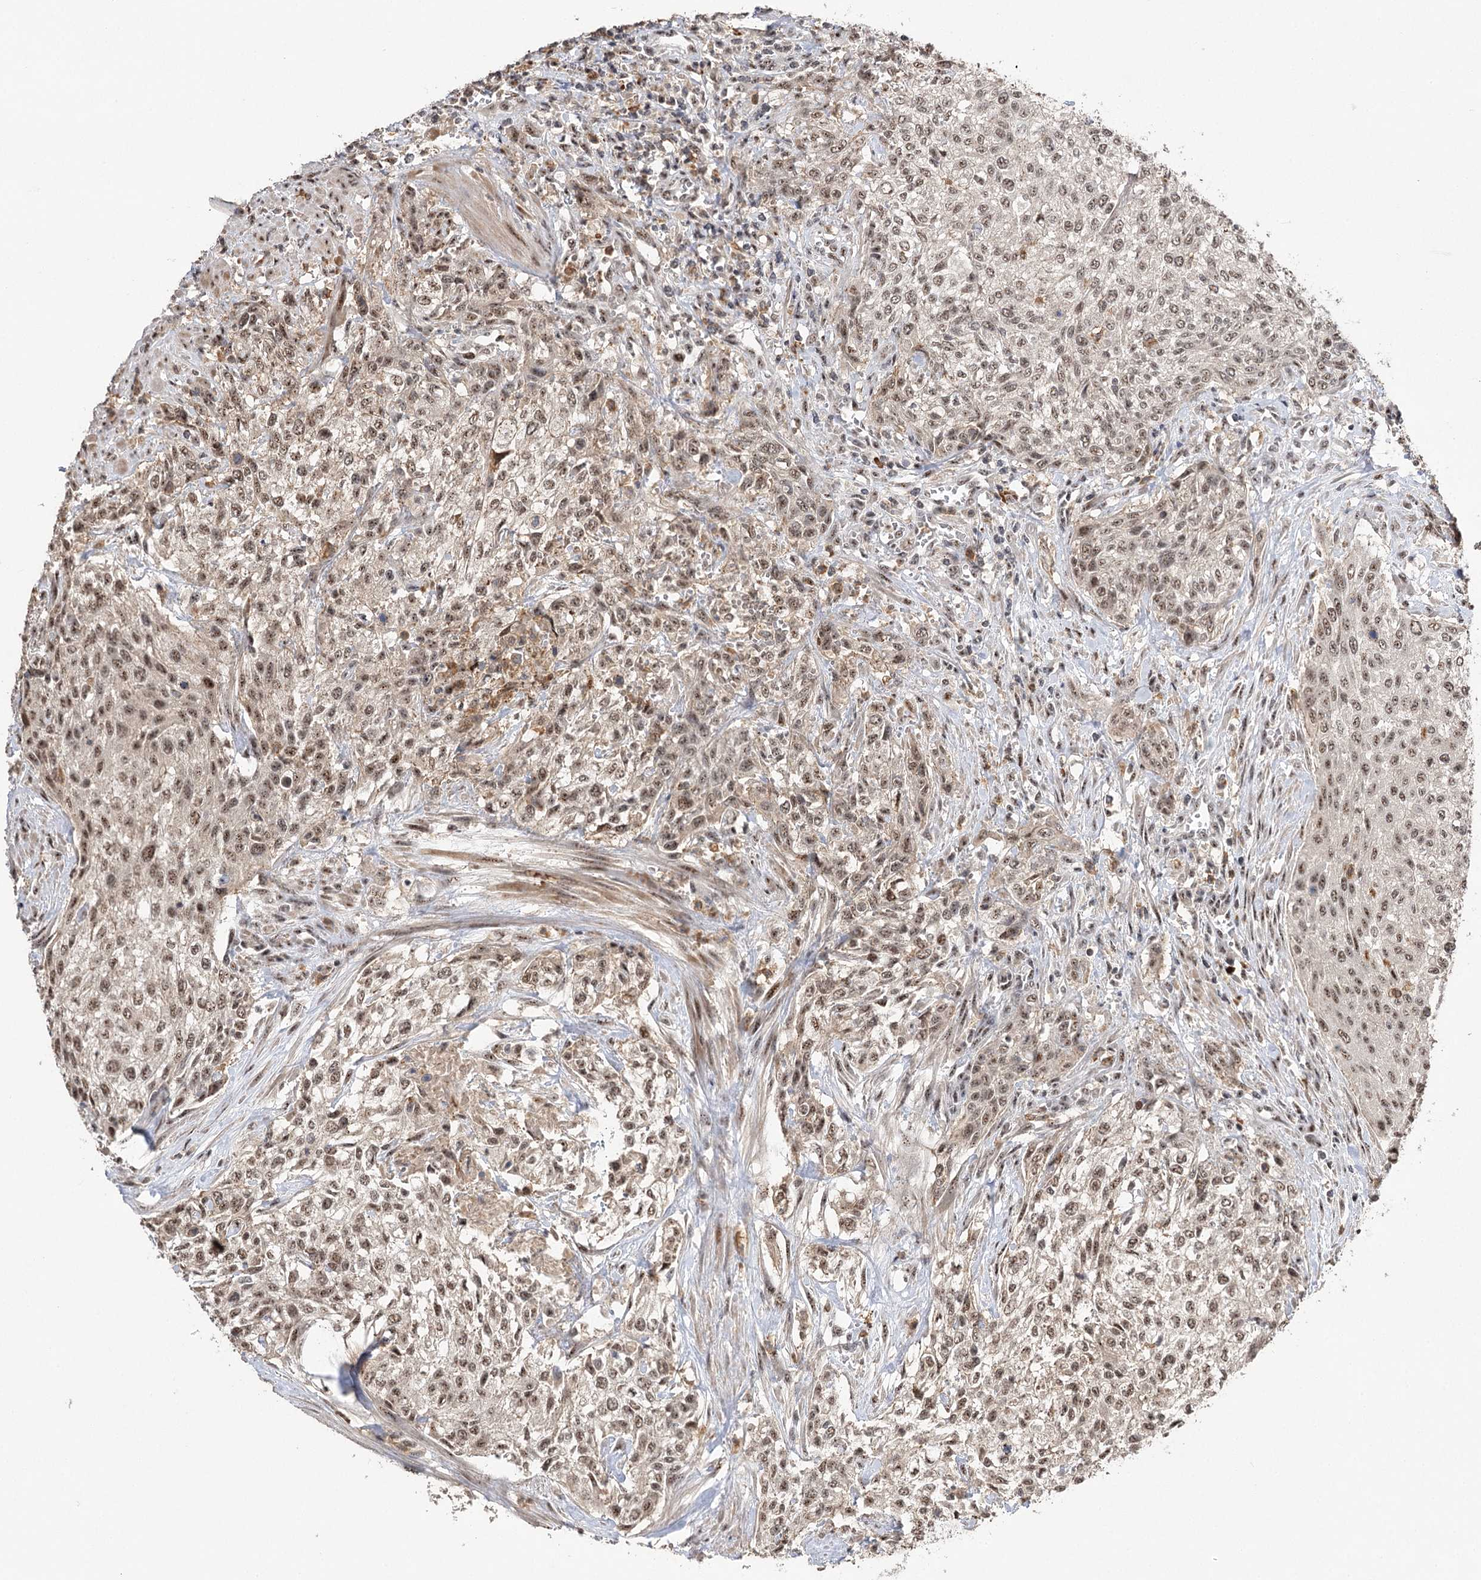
{"staining": {"intensity": "weak", "quantity": ">75%", "location": "nuclear"}, "tissue": "urothelial cancer", "cell_type": "Tumor cells", "image_type": "cancer", "snomed": [{"axis": "morphology", "description": "Normal tissue, NOS"}, {"axis": "morphology", "description": "Urothelial carcinoma, NOS"}, {"axis": "topography", "description": "Urinary bladder"}, {"axis": "topography", "description": "Peripheral nerve tissue"}], "caption": "The micrograph displays a brown stain indicating the presence of a protein in the nuclear of tumor cells in urothelial cancer.", "gene": "PYROXD1", "patient": {"sex": "male", "age": 35}}